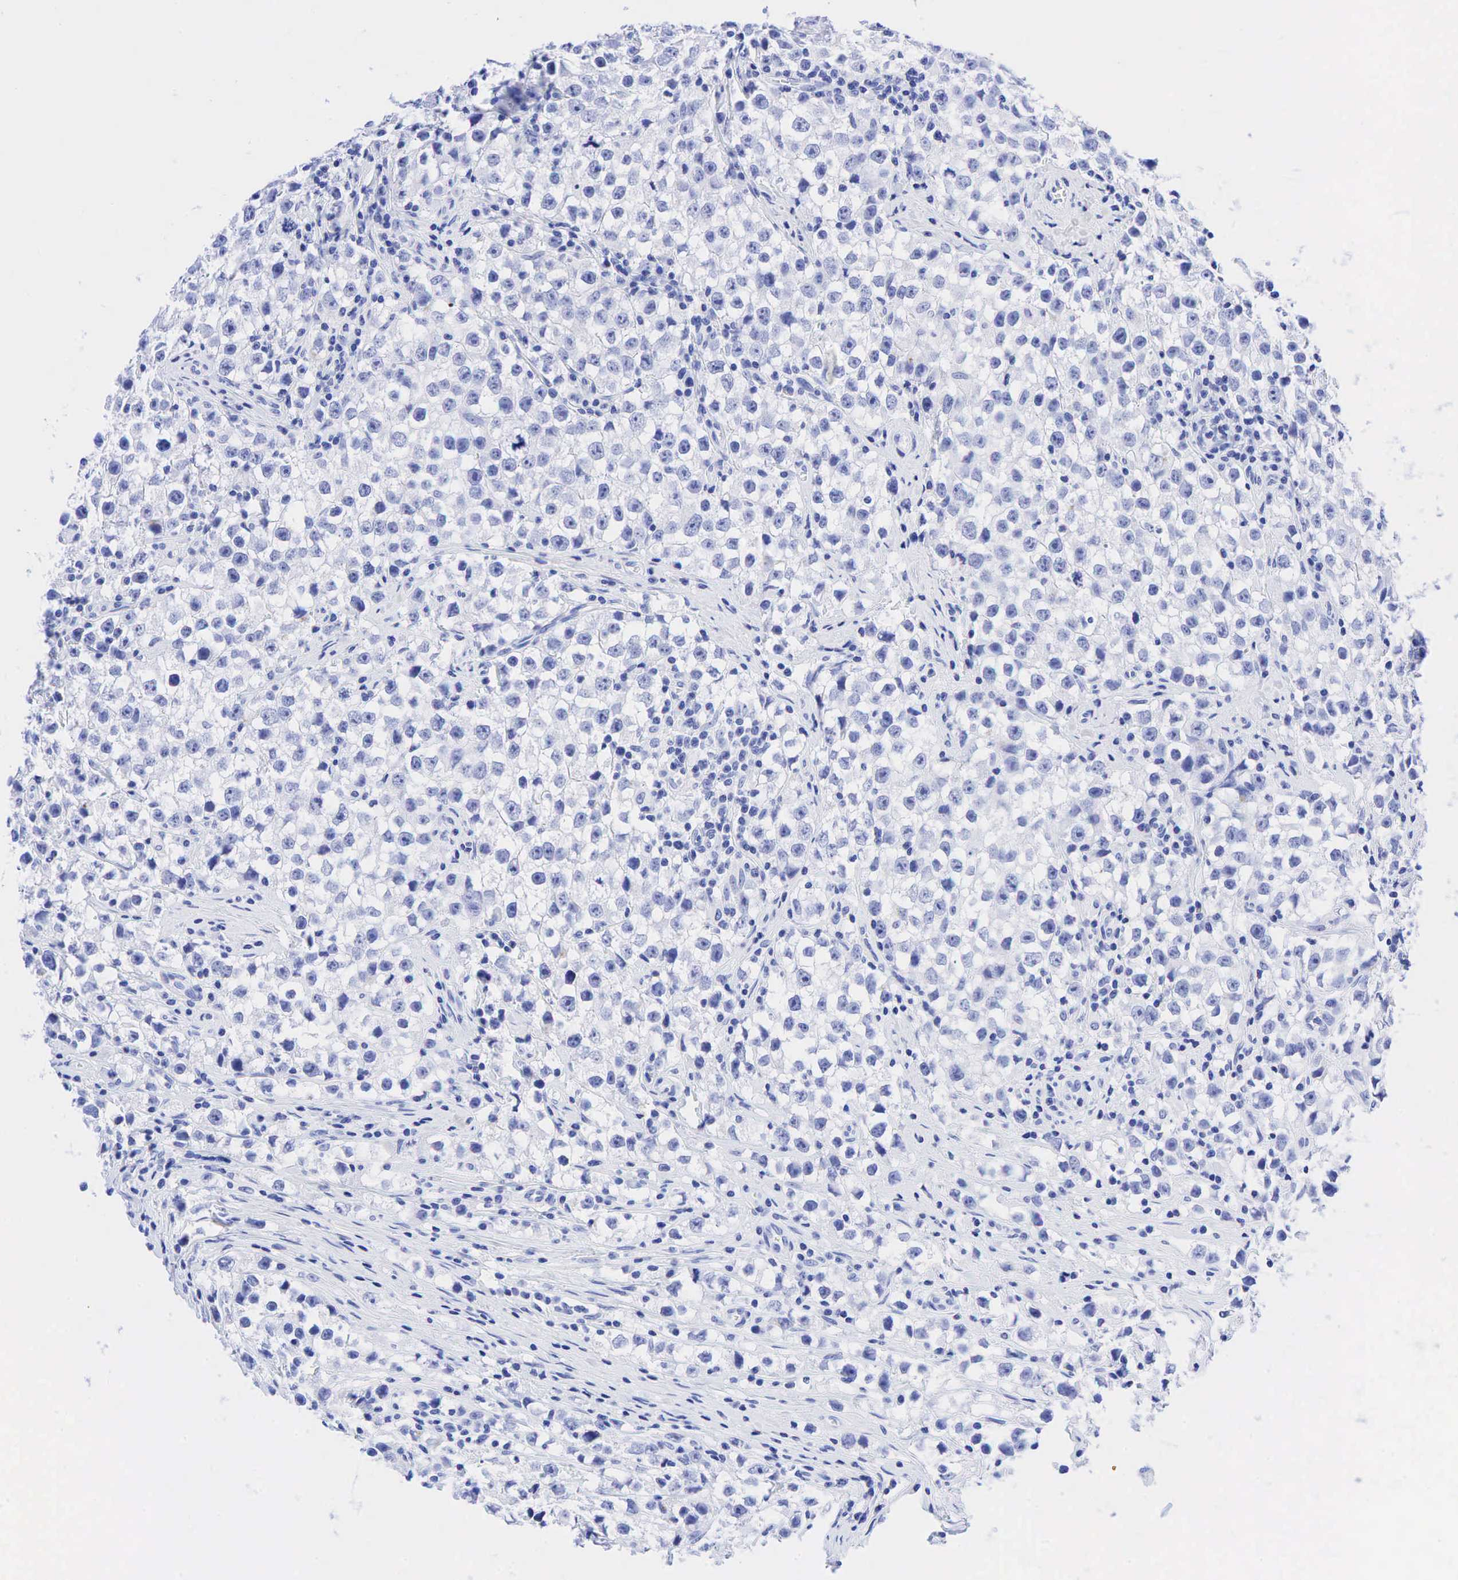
{"staining": {"intensity": "negative", "quantity": "none", "location": "none"}, "tissue": "testis cancer", "cell_type": "Tumor cells", "image_type": "cancer", "snomed": [{"axis": "morphology", "description": "Seminoma, NOS"}, {"axis": "topography", "description": "Testis"}], "caption": "DAB immunohistochemical staining of testis cancer (seminoma) reveals no significant positivity in tumor cells.", "gene": "CHGA", "patient": {"sex": "male", "age": 35}}